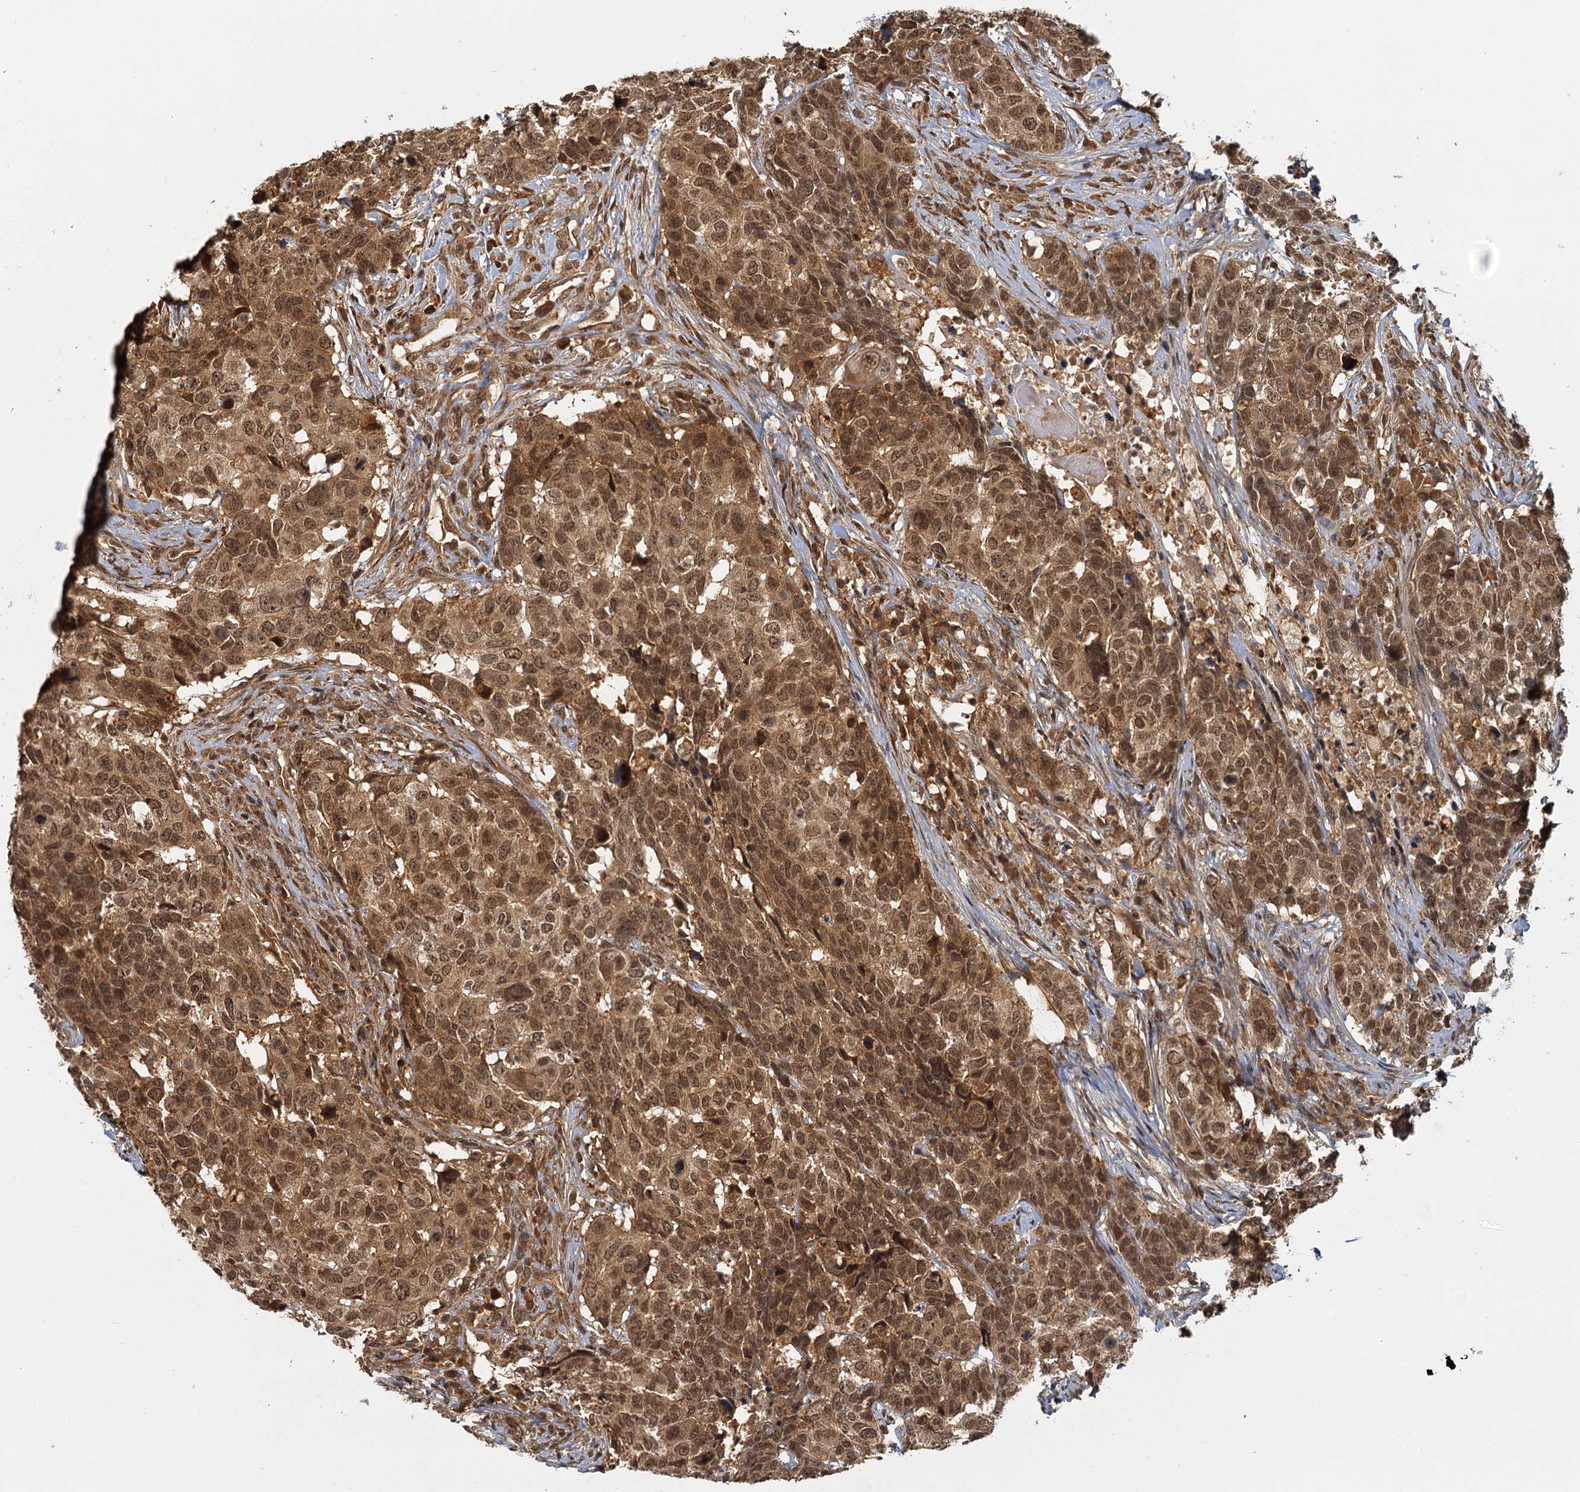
{"staining": {"intensity": "moderate", "quantity": ">75%", "location": "cytoplasmic/membranous,nuclear"}, "tissue": "head and neck cancer", "cell_type": "Tumor cells", "image_type": "cancer", "snomed": [{"axis": "morphology", "description": "Squamous cell carcinoma, NOS"}, {"axis": "topography", "description": "Head-Neck"}], "caption": "A medium amount of moderate cytoplasmic/membranous and nuclear staining is seen in about >75% of tumor cells in squamous cell carcinoma (head and neck) tissue. Immunohistochemistry (ihc) stains the protein in brown and the nuclei are stained blue.", "gene": "ZNF549", "patient": {"sex": "male", "age": 66}}